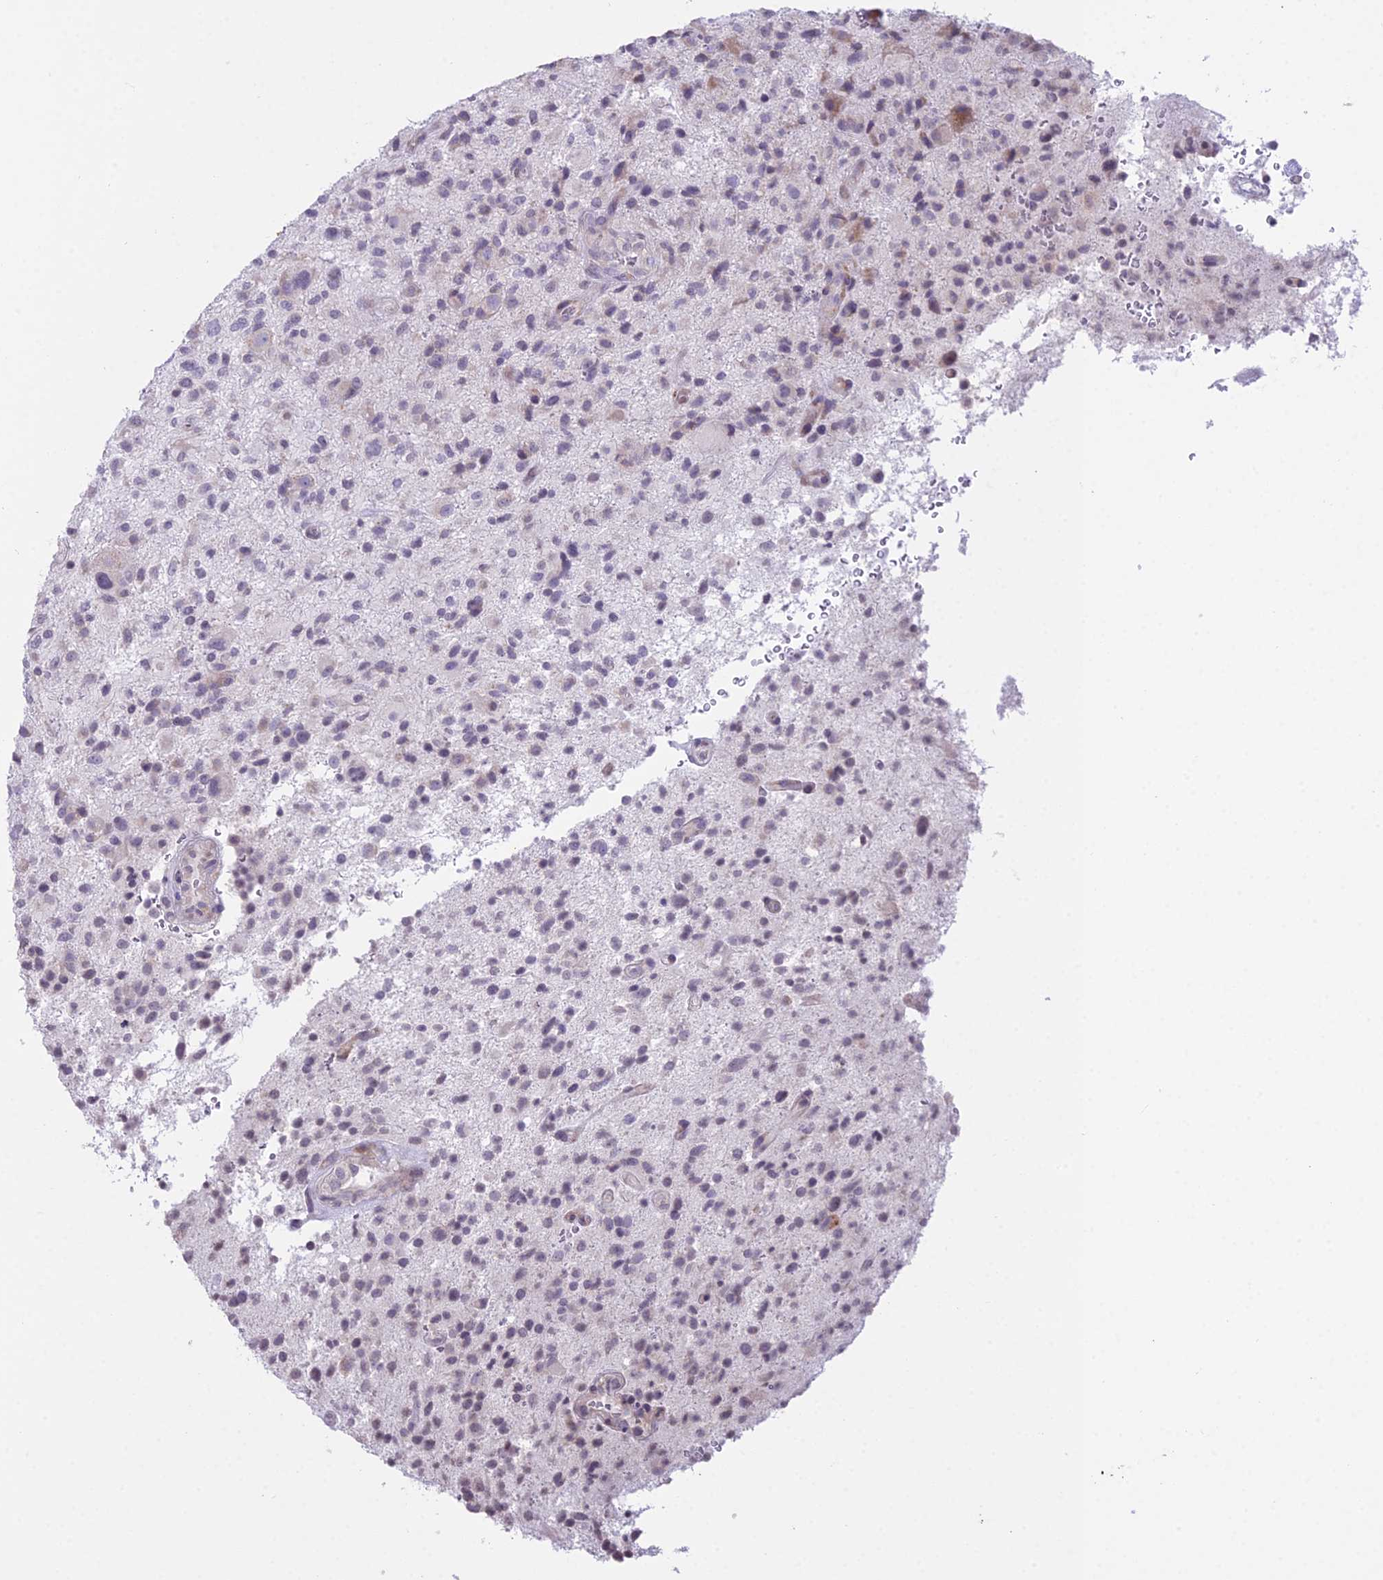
{"staining": {"intensity": "negative", "quantity": "none", "location": "none"}, "tissue": "glioma", "cell_type": "Tumor cells", "image_type": "cancer", "snomed": [{"axis": "morphology", "description": "Glioma, malignant, High grade"}, {"axis": "topography", "description": "Brain"}], "caption": "Immunohistochemical staining of high-grade glioma (malignant) demonstrates no significant staining in tumor cells.", "gene": "RPS26", "patient": {"sex": "male", "age": 47}}